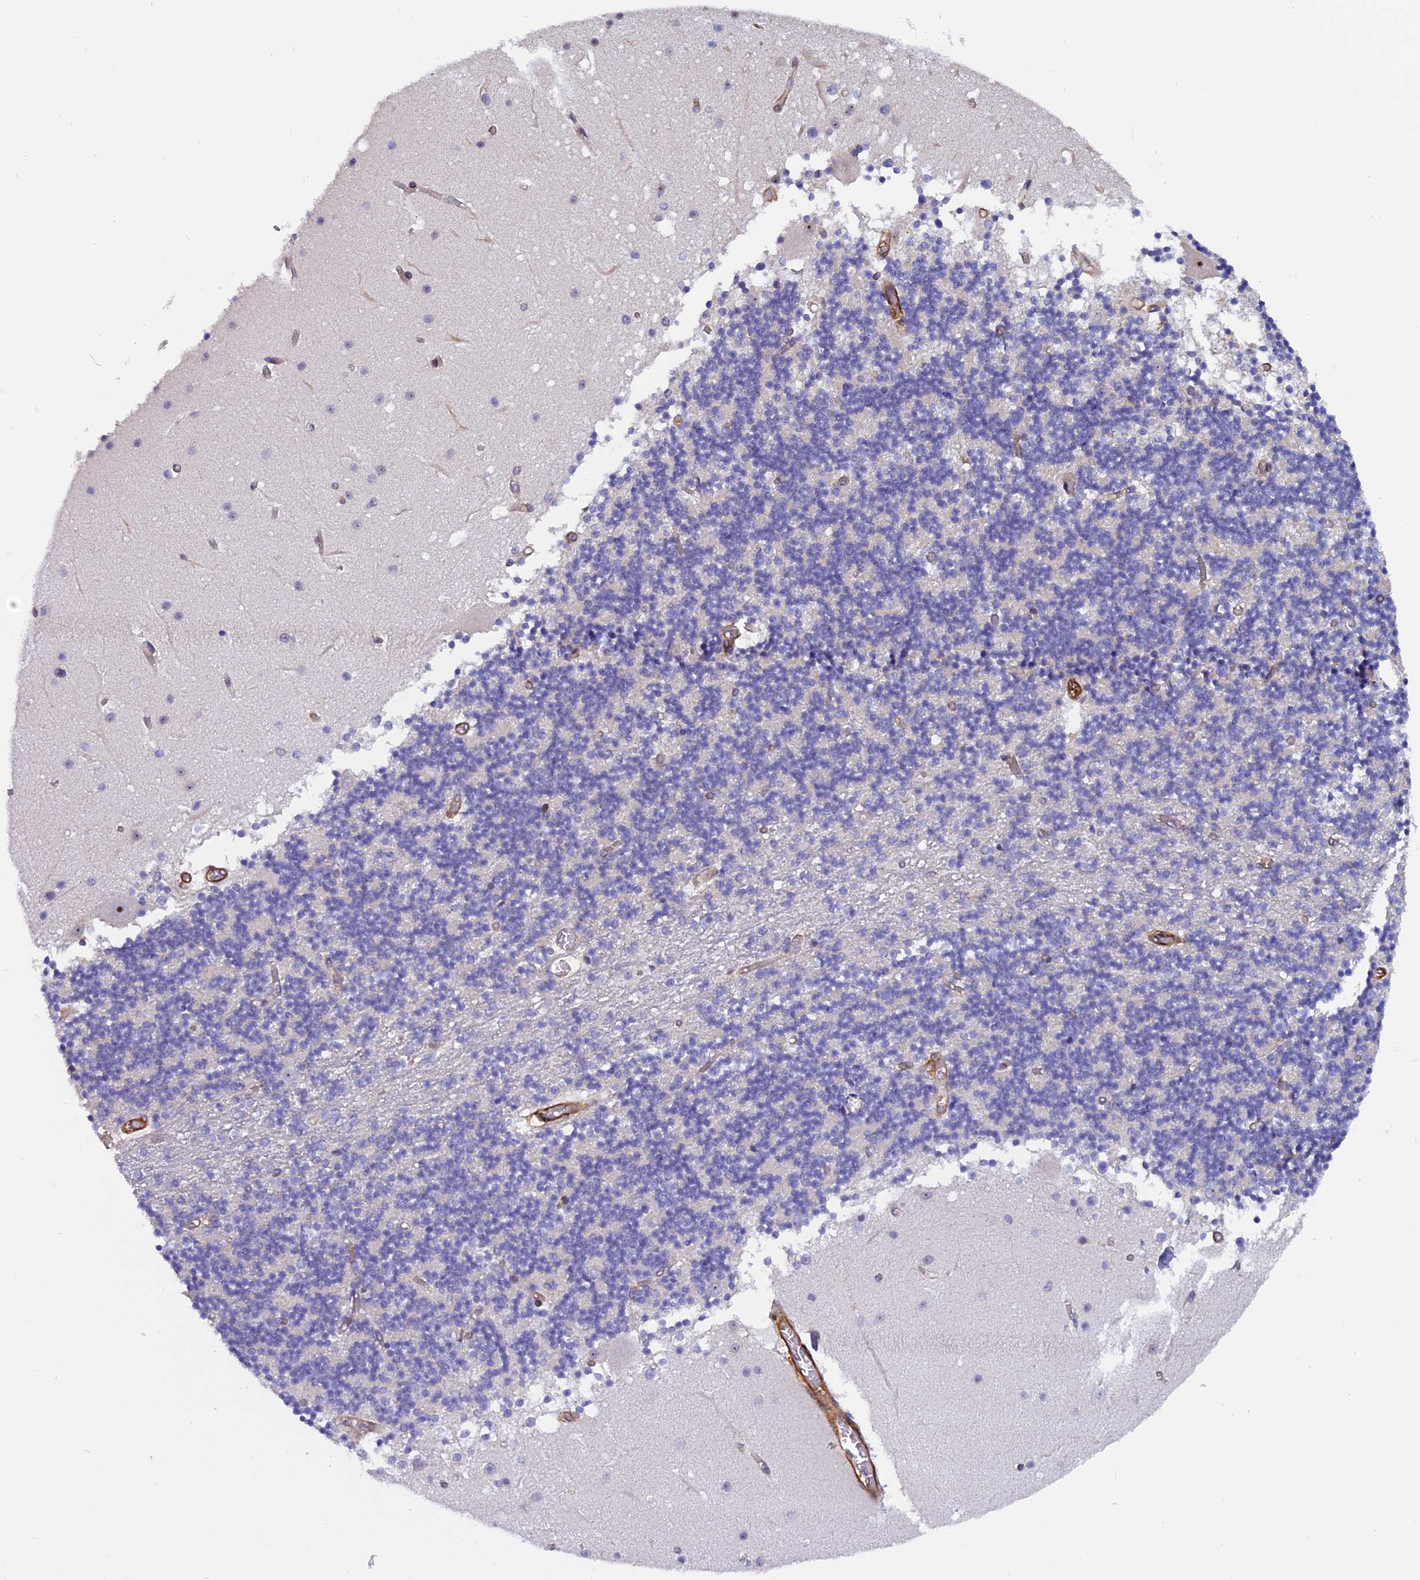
{"staining": {"intensity": "negative", "quantity": "none", "location": "none"}, "tissue": "cerebellum", "cell_type": "Cells in granular layer", "image_type": "normal", "snomed": [{"axis": "morphology", "description": "Normal tissue, NOS"}, {"axis": "topography", "description": "Cerebellum"}], "caption": "IHC photomicrograph of benign cerebellum: cerebellum stained with DAB demonstrates no significant protein expression in cells in granular layer.", "gene": "EHBP1L1", "patient": {"sex": "female", "age": 28}}